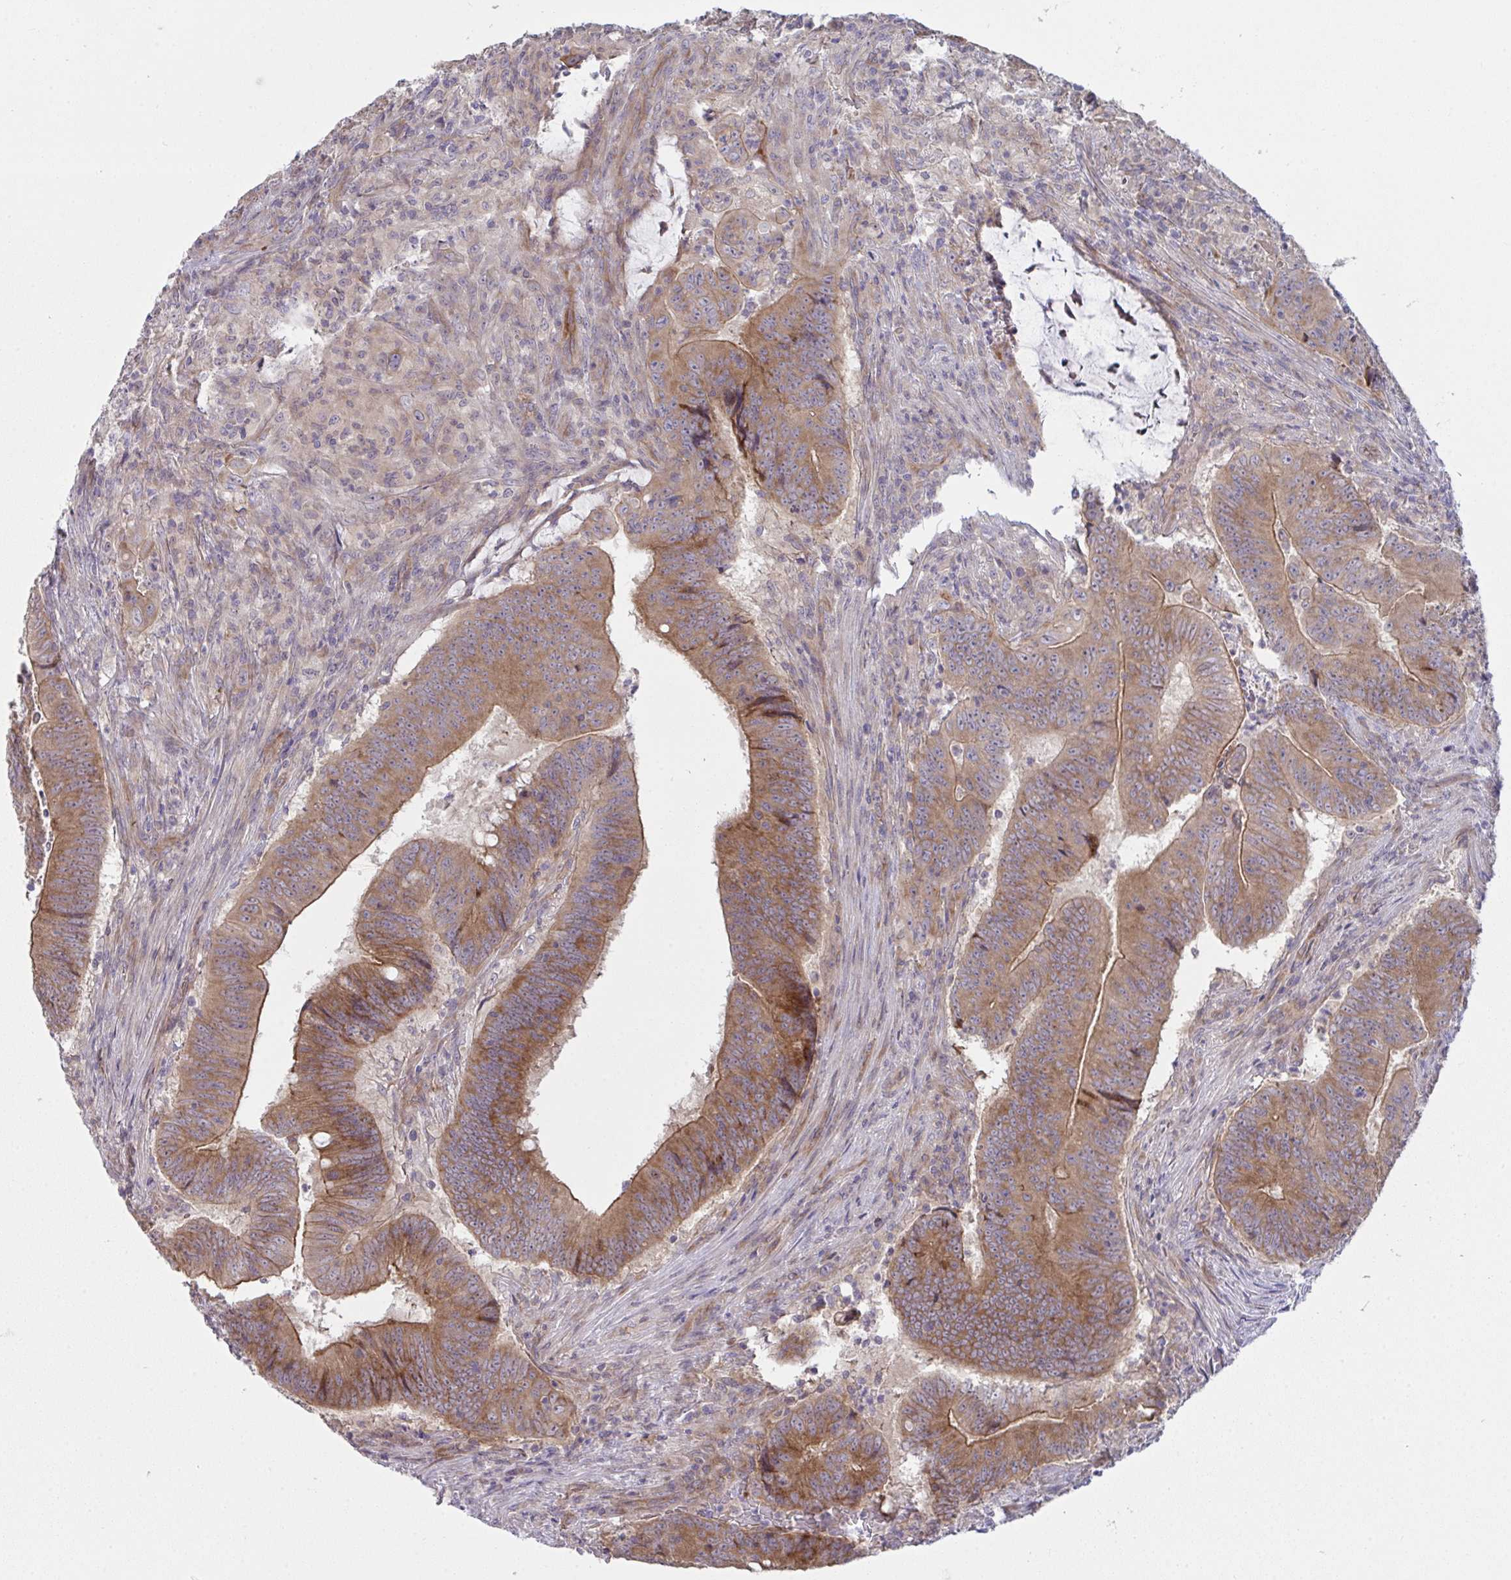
{"staining": {"intensity": "moderate", "quantity": ">75%", "location": "cytoplasmic/membranous"}, "tissue": "colorectal cancer", "cell_type": "Tumor cells", "image_type": "cancer", "snomed": [{"axis": "morphology", "description": "Adenocarcinoma, NOS"}, {"axis": "topography", "description": "Colon"}], "caption": "A brown stain labels moderate cytoplasmic/membranous staining of a protein in human colorectal cancer (adenocarcinoma) tumor cells. Immunohistochemistry stains the protein of interest in brown and the nuclei are stained blue.", "gene": "CASP9", "patient": {"sex": "female", "age": 87}}